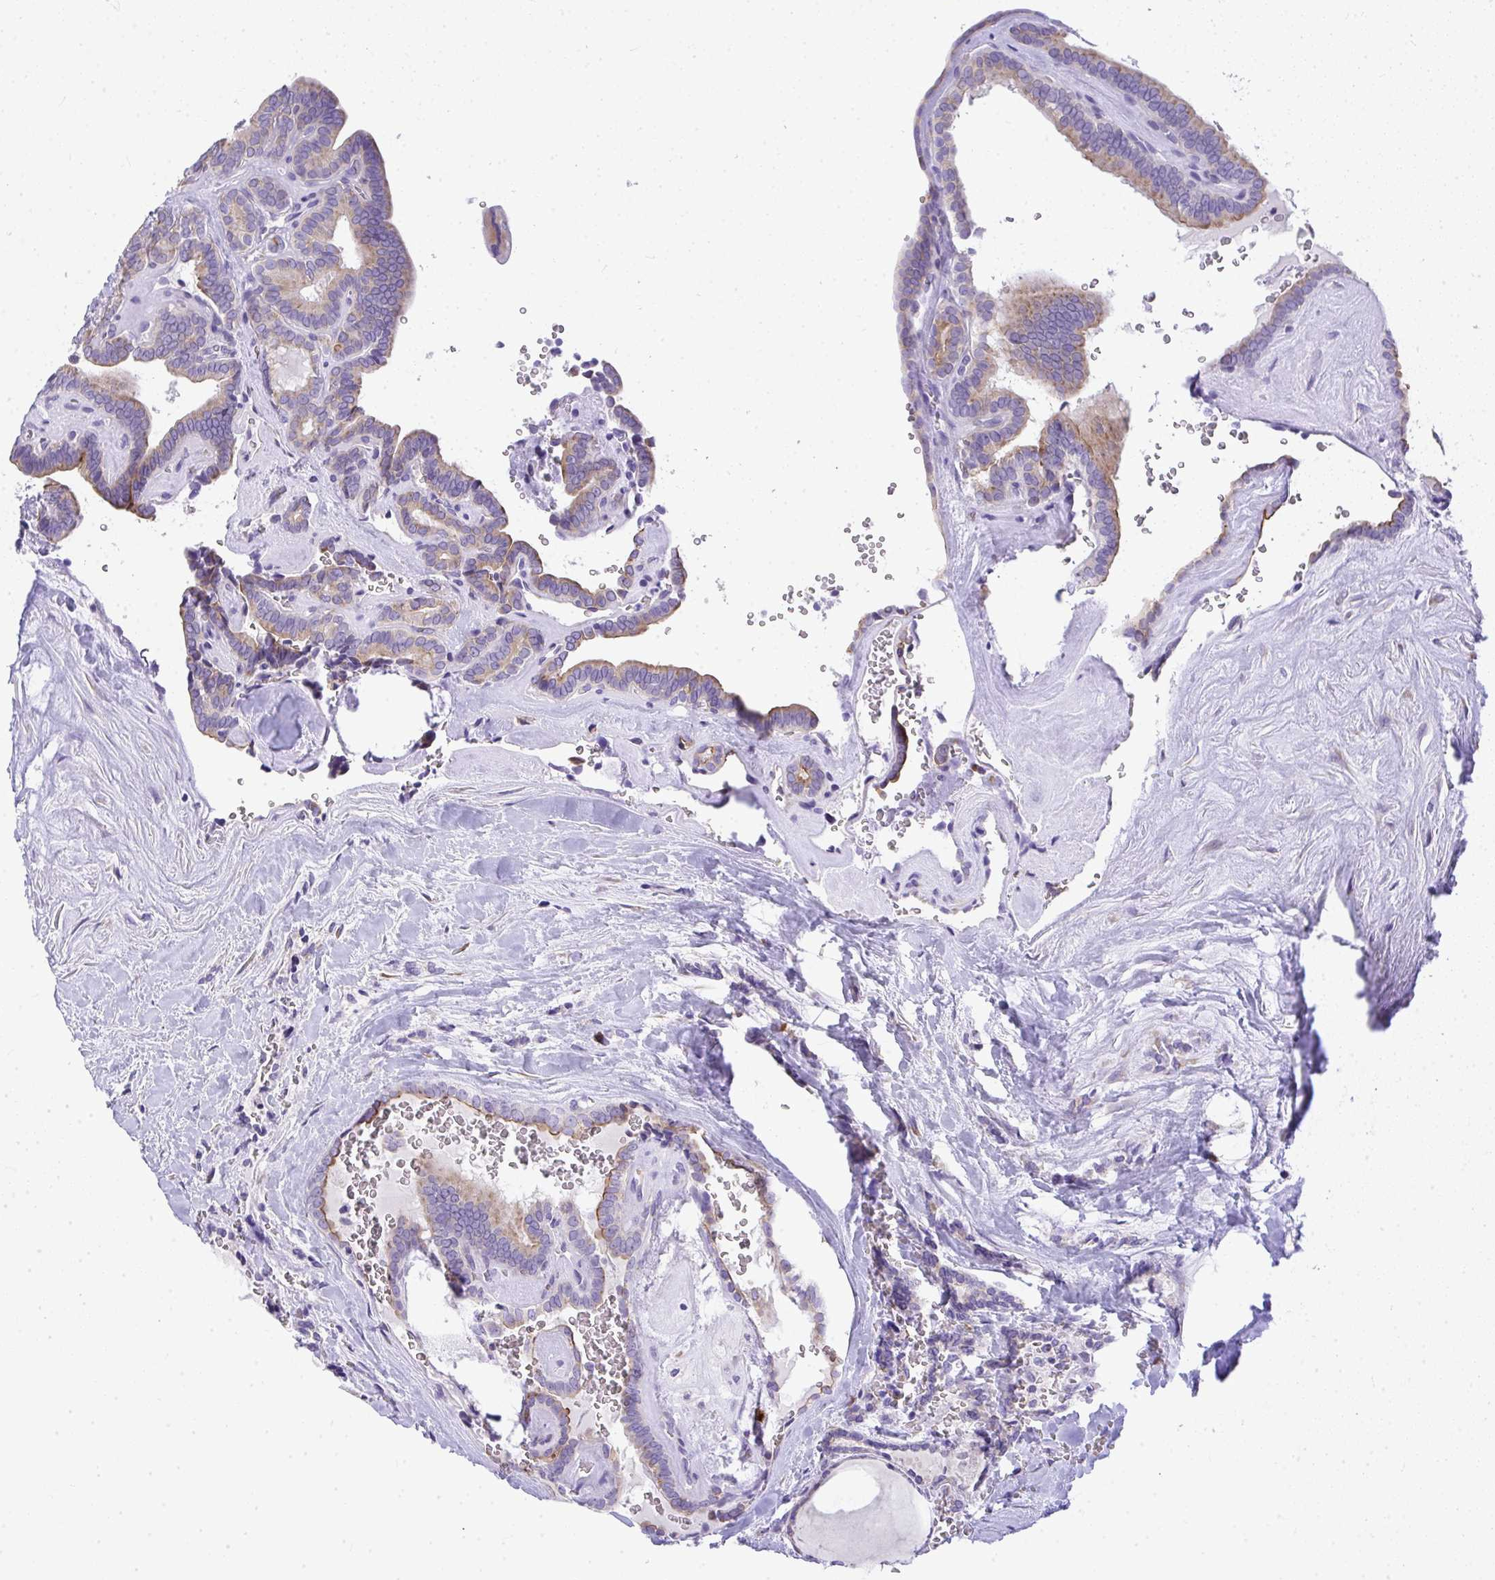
{"staining": {"intensity": "weak", "quantity": ">75%", "location": "cytoplasmic/membranous"}, "tissue": "thyroid cancer", "cell_type": "Tumor cells", "image_type": "cancer", "snomed": [{"axis": "morphology", "description": "Papillary adenocarcinoma, NOS"}, {"axis": "topography", "description": "Thyroid gland"}], "caption": "Immunohistochemistry (IHC) of thyroid papillary adenocarcinoma shows low levels of weak cytoplasmic/membranous expression in about >75% of tumor cells.", "gene": "ADRA2C", "patient": {"sex": "female", "age": 21}}